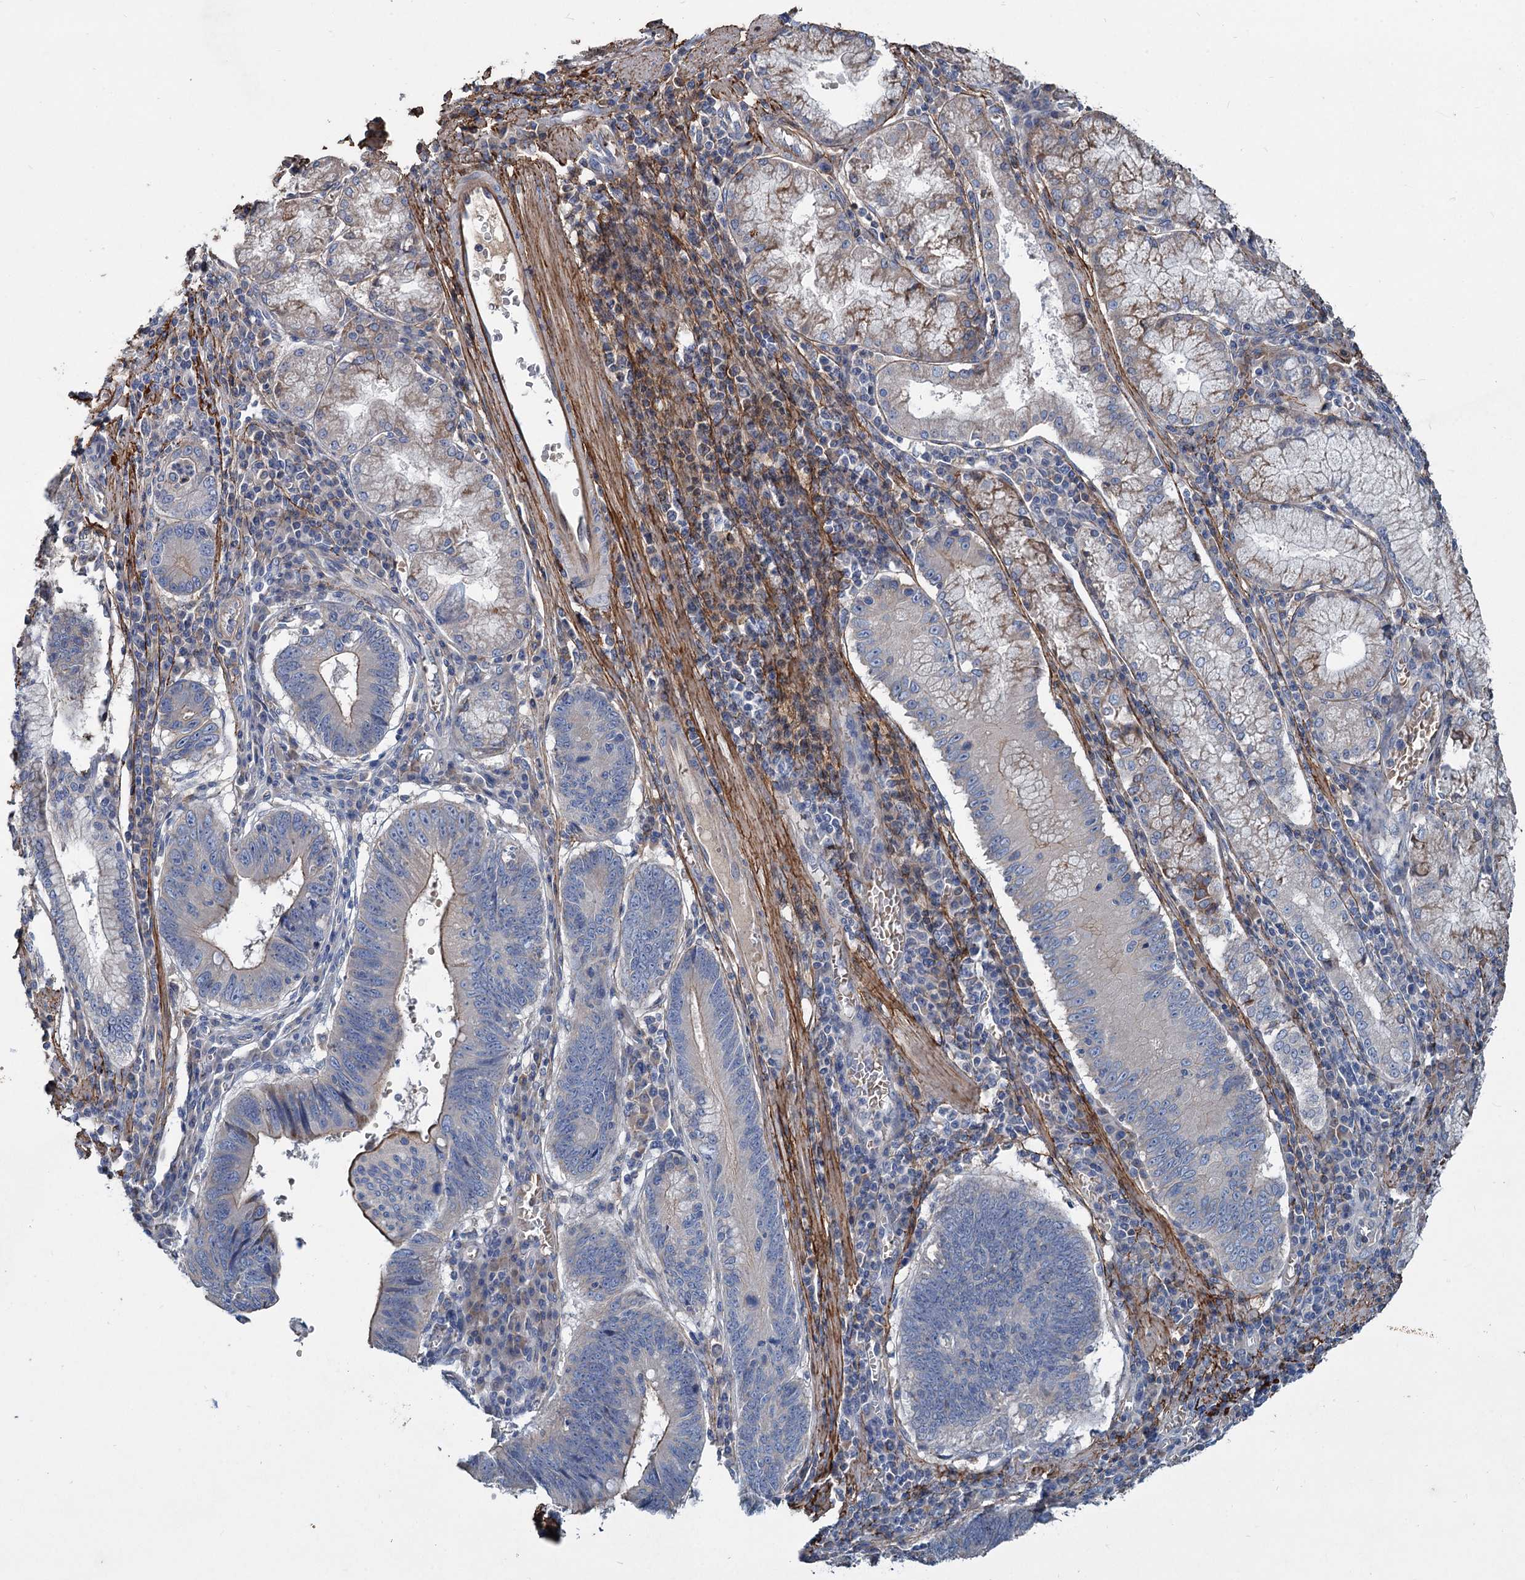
{"staining": {"intensity": "moderate", "quantity": "<25%", "location": "cytoplasmic/membranous"}, "tissue": "stomach cancer", "cell_type": "Tumor cells", "image_type": "cancer", "snomed": [{"axis": "morphology", "description": "Adenocarcinoma, NOS"}, {"axis": "topography", "description": "Stomach"}], "caption": "Human stomach cancer (adenocarcinoma) stained with a brown dye demonstrates moderate cytoplasmic/membranous positive staining in about <25% of tumor cells.", "gene": "URAD", "patient": {"sex": "male", "age": 59}}